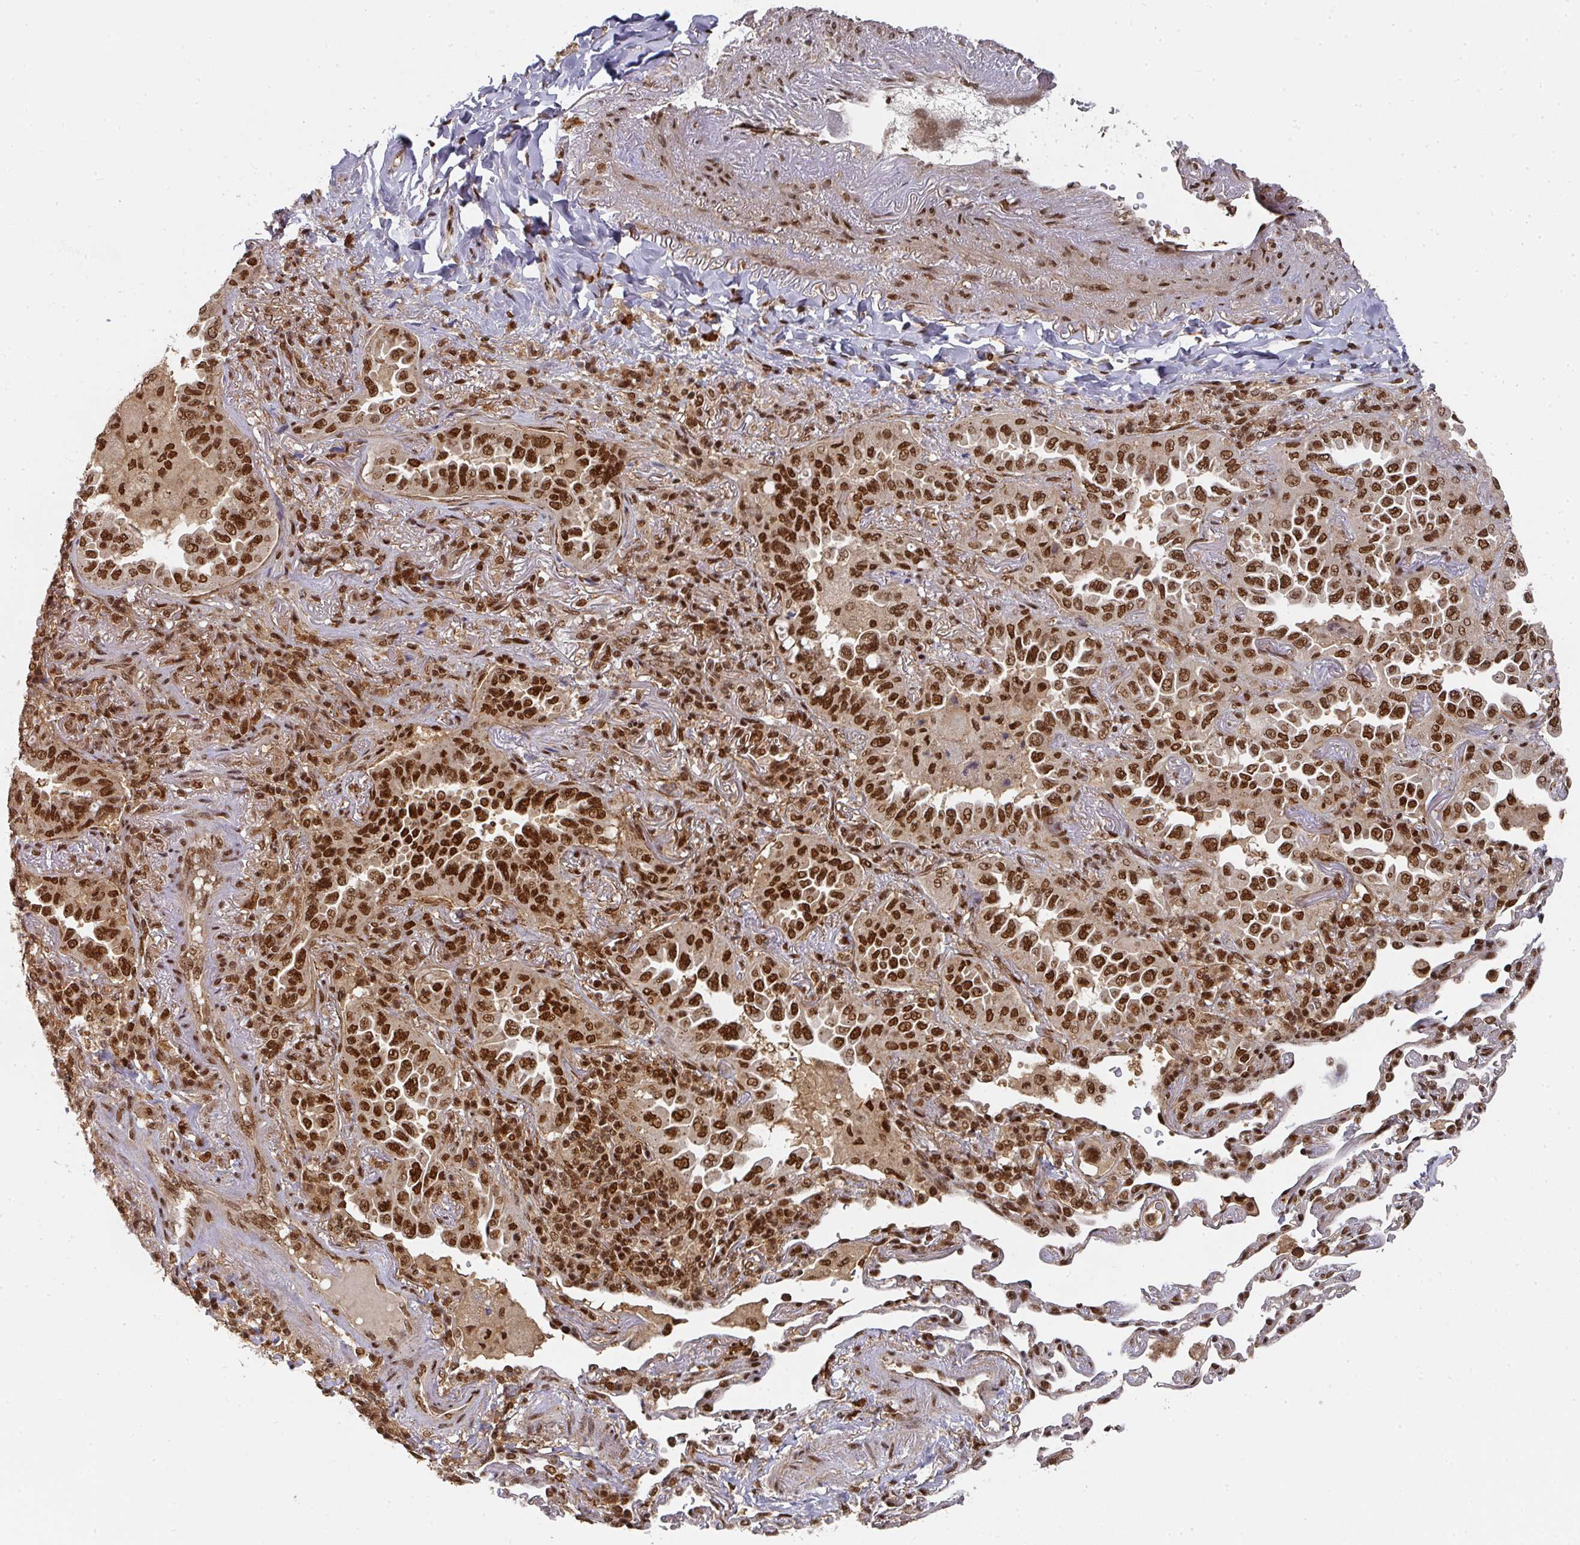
{"staining": {"intensity": "strong", "quantity": ">75%", "location": "nuclear"}, "tissue": "lung cancer", "cell_type": "Tumor cells", "image_type": "cancer", "snomed": [{"axis": "morphology", "description": "Adenocarcinoma, NOS"}, {"axis": "topography", "description": "Lung"}], "caption": "Protein analysis of lung adenocarcinoma tissue exhibits strong nuclear positivity in approximately >75% of tumor cells.", "gene": "DIDO1", "patient": {"sex": "female", "age": 69}}